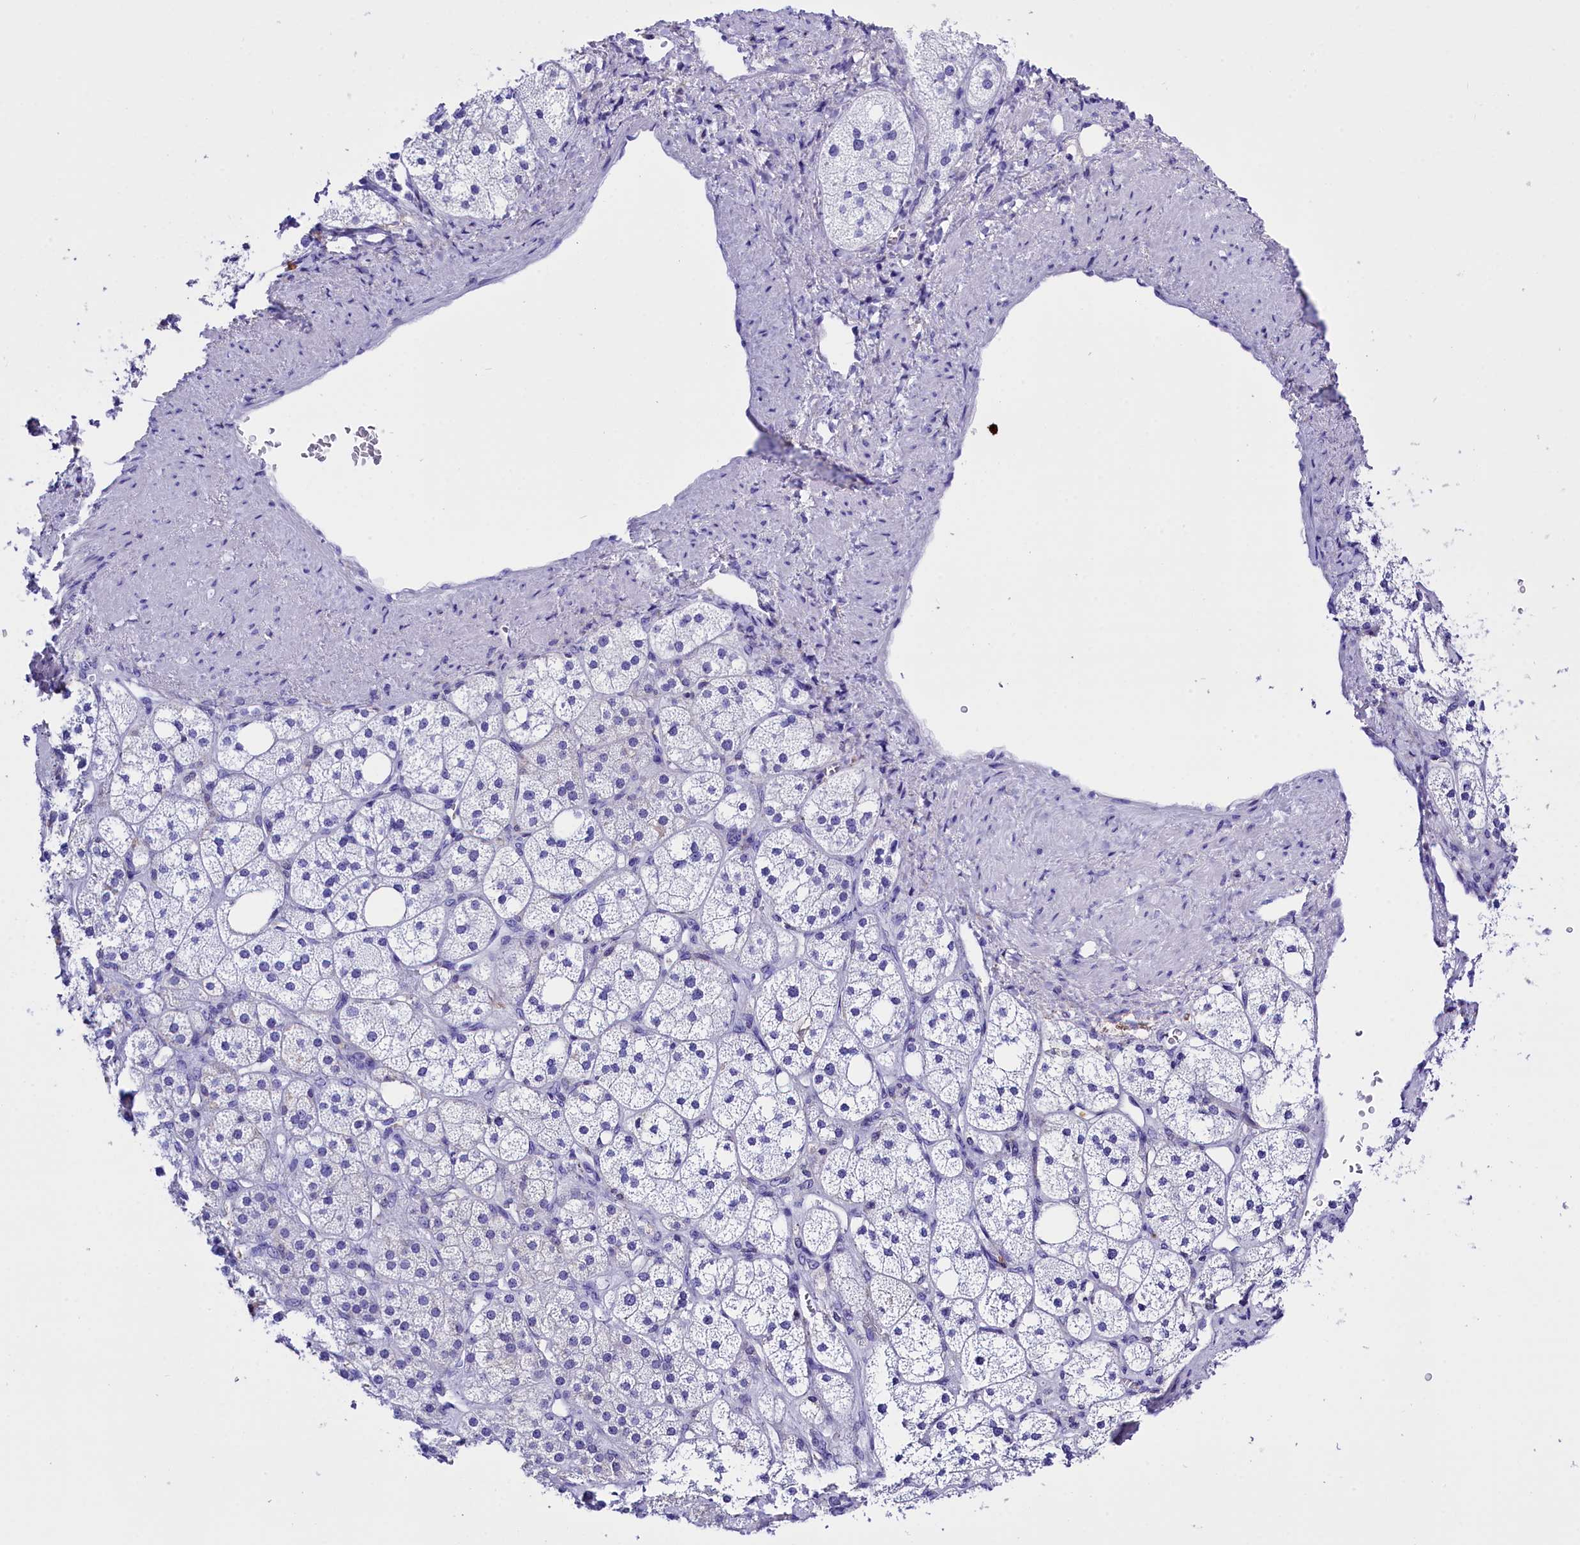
{"staining": {"intensity": "negative", "quantity": "none", "location": "none"}, "tissue": "adrenal gland", "cell_type": "Glandular cells", "image_type": "normal", "snomed": [{"axis": "morphology", "description": "Normal tissue, NOS"}, {"axis": "topography", "description": "Adrenal gland"}], "caption": "A high-resolution micrograph shows immunohistochemistry (IHC) staining of unremarkable adrenal gland, which demonstrates no significant expression in glandular cells. (Brightfield microscopy of DAB IHC at high magnification).", "gene": "CLC", "patient": {"sex": "male", "age": 61}}